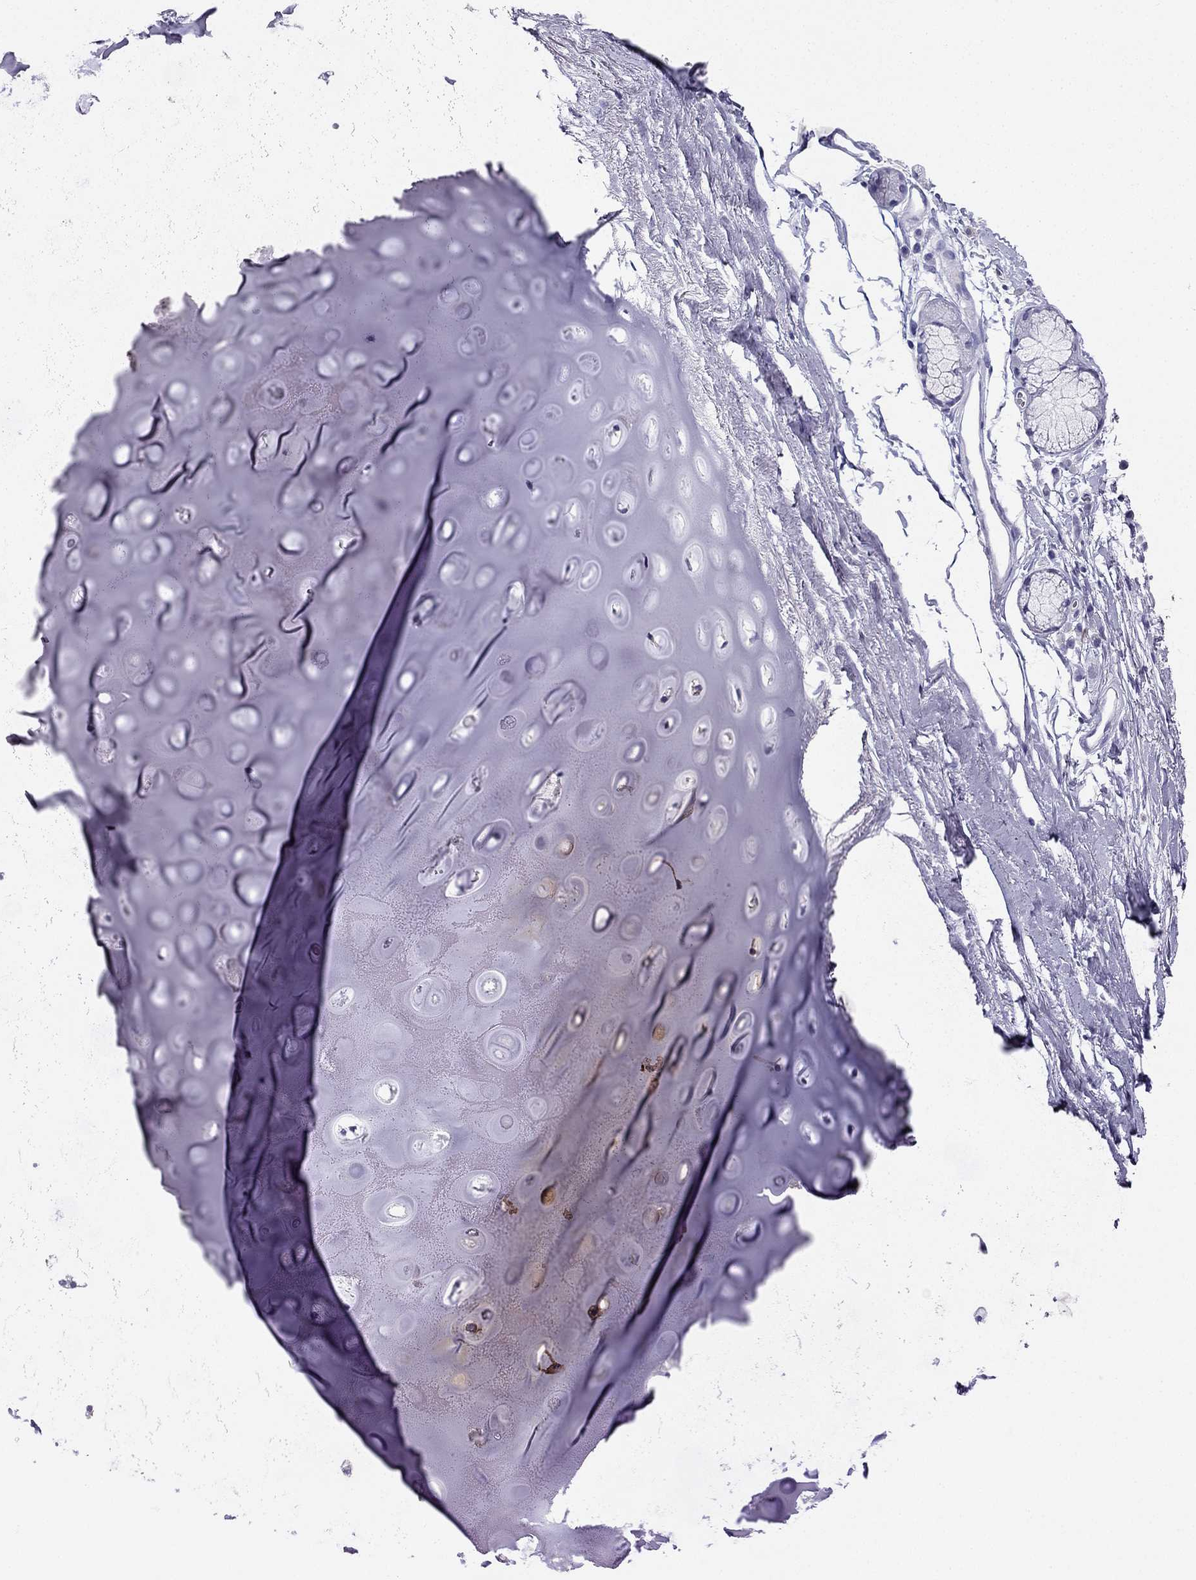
{"staining": {"intensity": "negative", "quantity": "none", "location": "none"}, "tissue": "adipose tissue", "cell_type": "Adipocytes", "image_type": "normal", "snomed": [{"axis": "morphology", "description": "Normal tissue, NOS"}, {"axis": "topography", "description": "Cartilage tissue"}, {"axis": "topography", "description": "Bronchus"}], "caption": "The immunohistochemistry photomicrograph has no significant positivity in adipocytes of adipose tissue.", "gene": "NPTX1", "patient": {"sex": "female", "age": 79}}